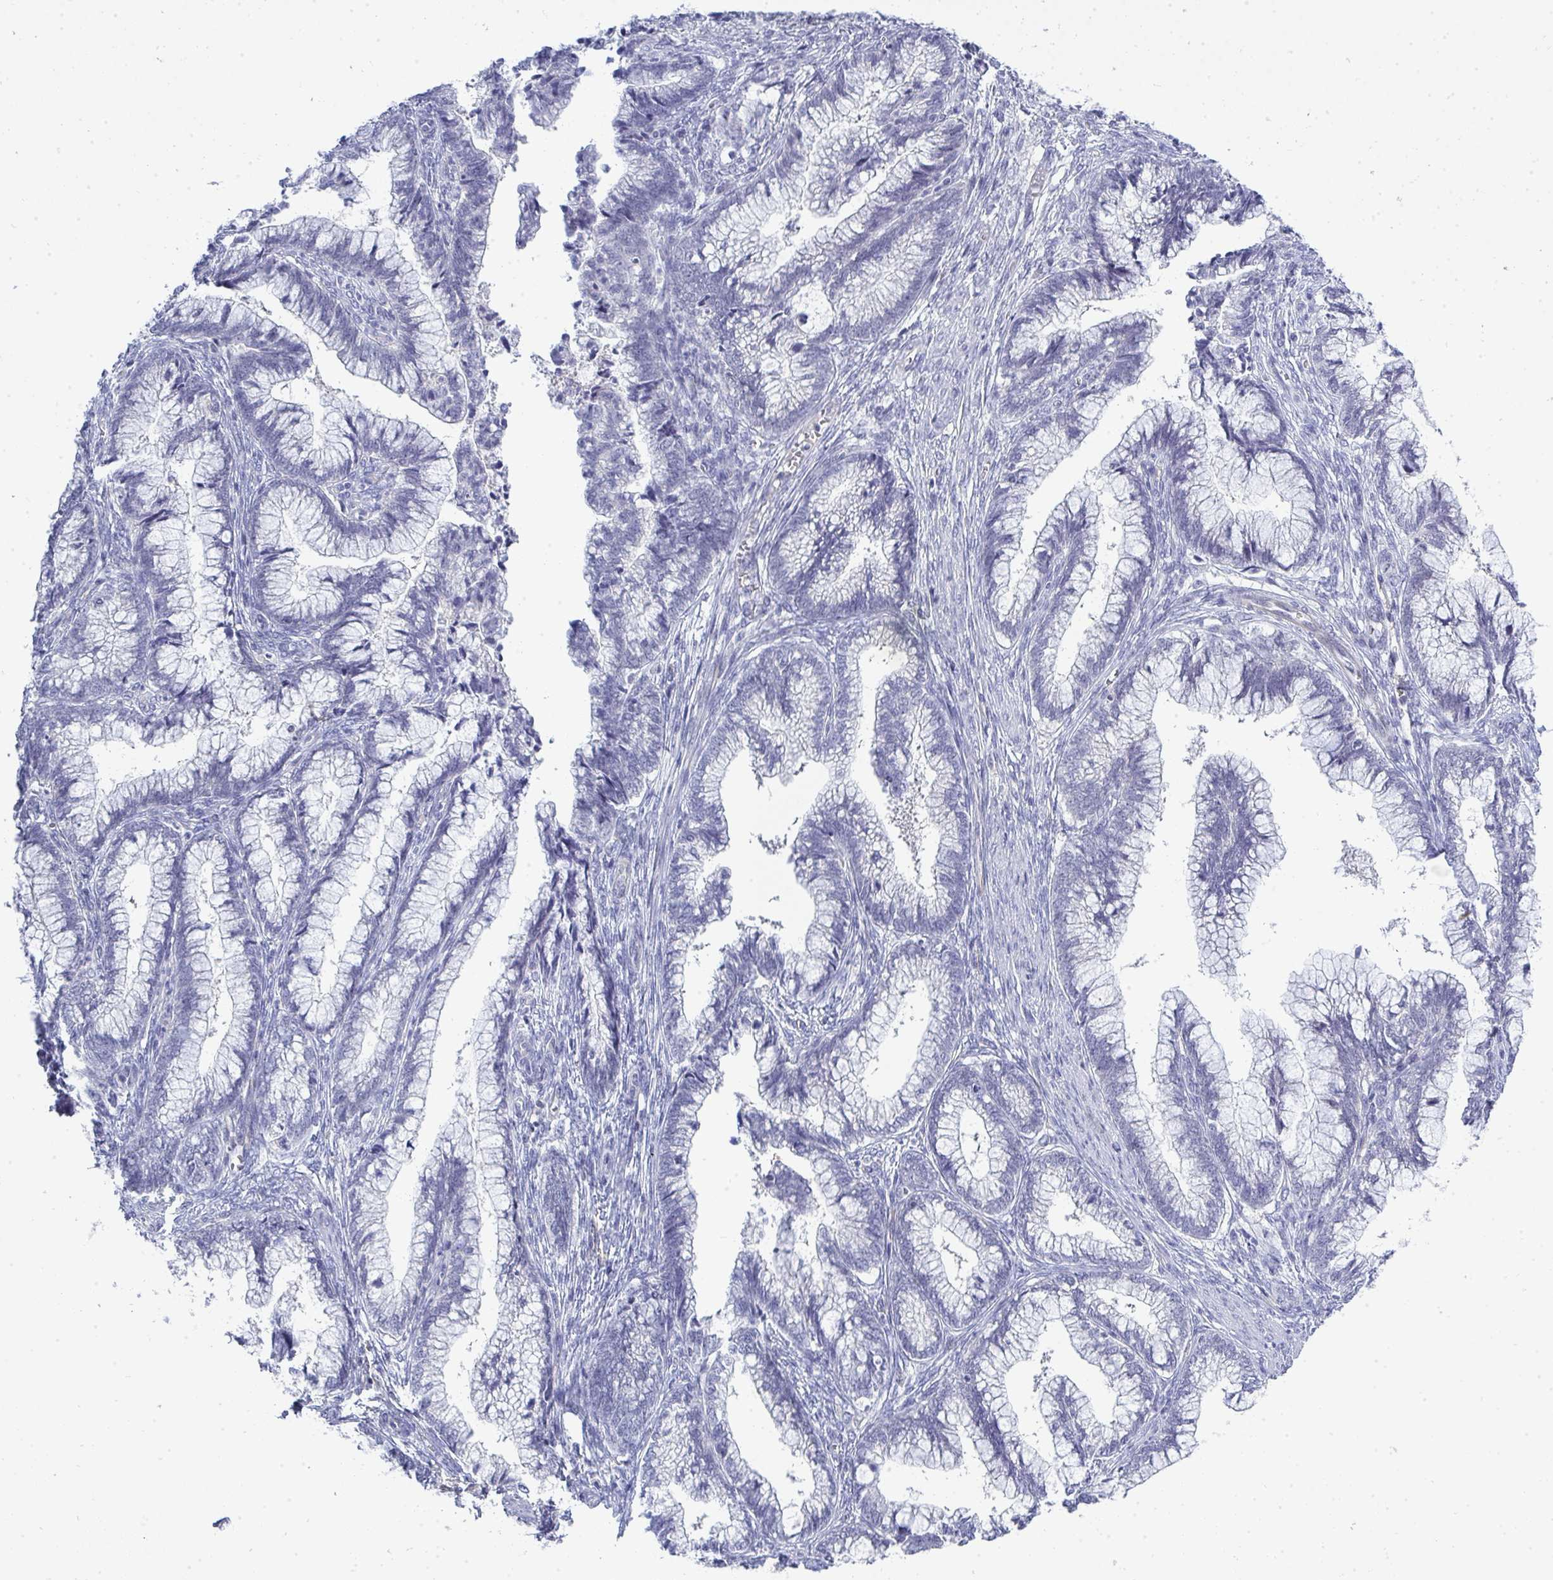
{"staining": {"intensity": "negative", "quantity": "none", "location": "none"}, "tissue": "cervical cancer", "cell_type": "Tumor cells", "image_type": "cancer", "snomed": [{"axis": "morphology", "description": "Adenocarcinoma, NOS"}, {"axis": "topography", "description": "Cervix"}], "caption": "IHC of human cervical adenocarcinoma displays no expression in tumor cells.", "gene": "TMEM82", "patient": {"sex": "female", "age": 44}}